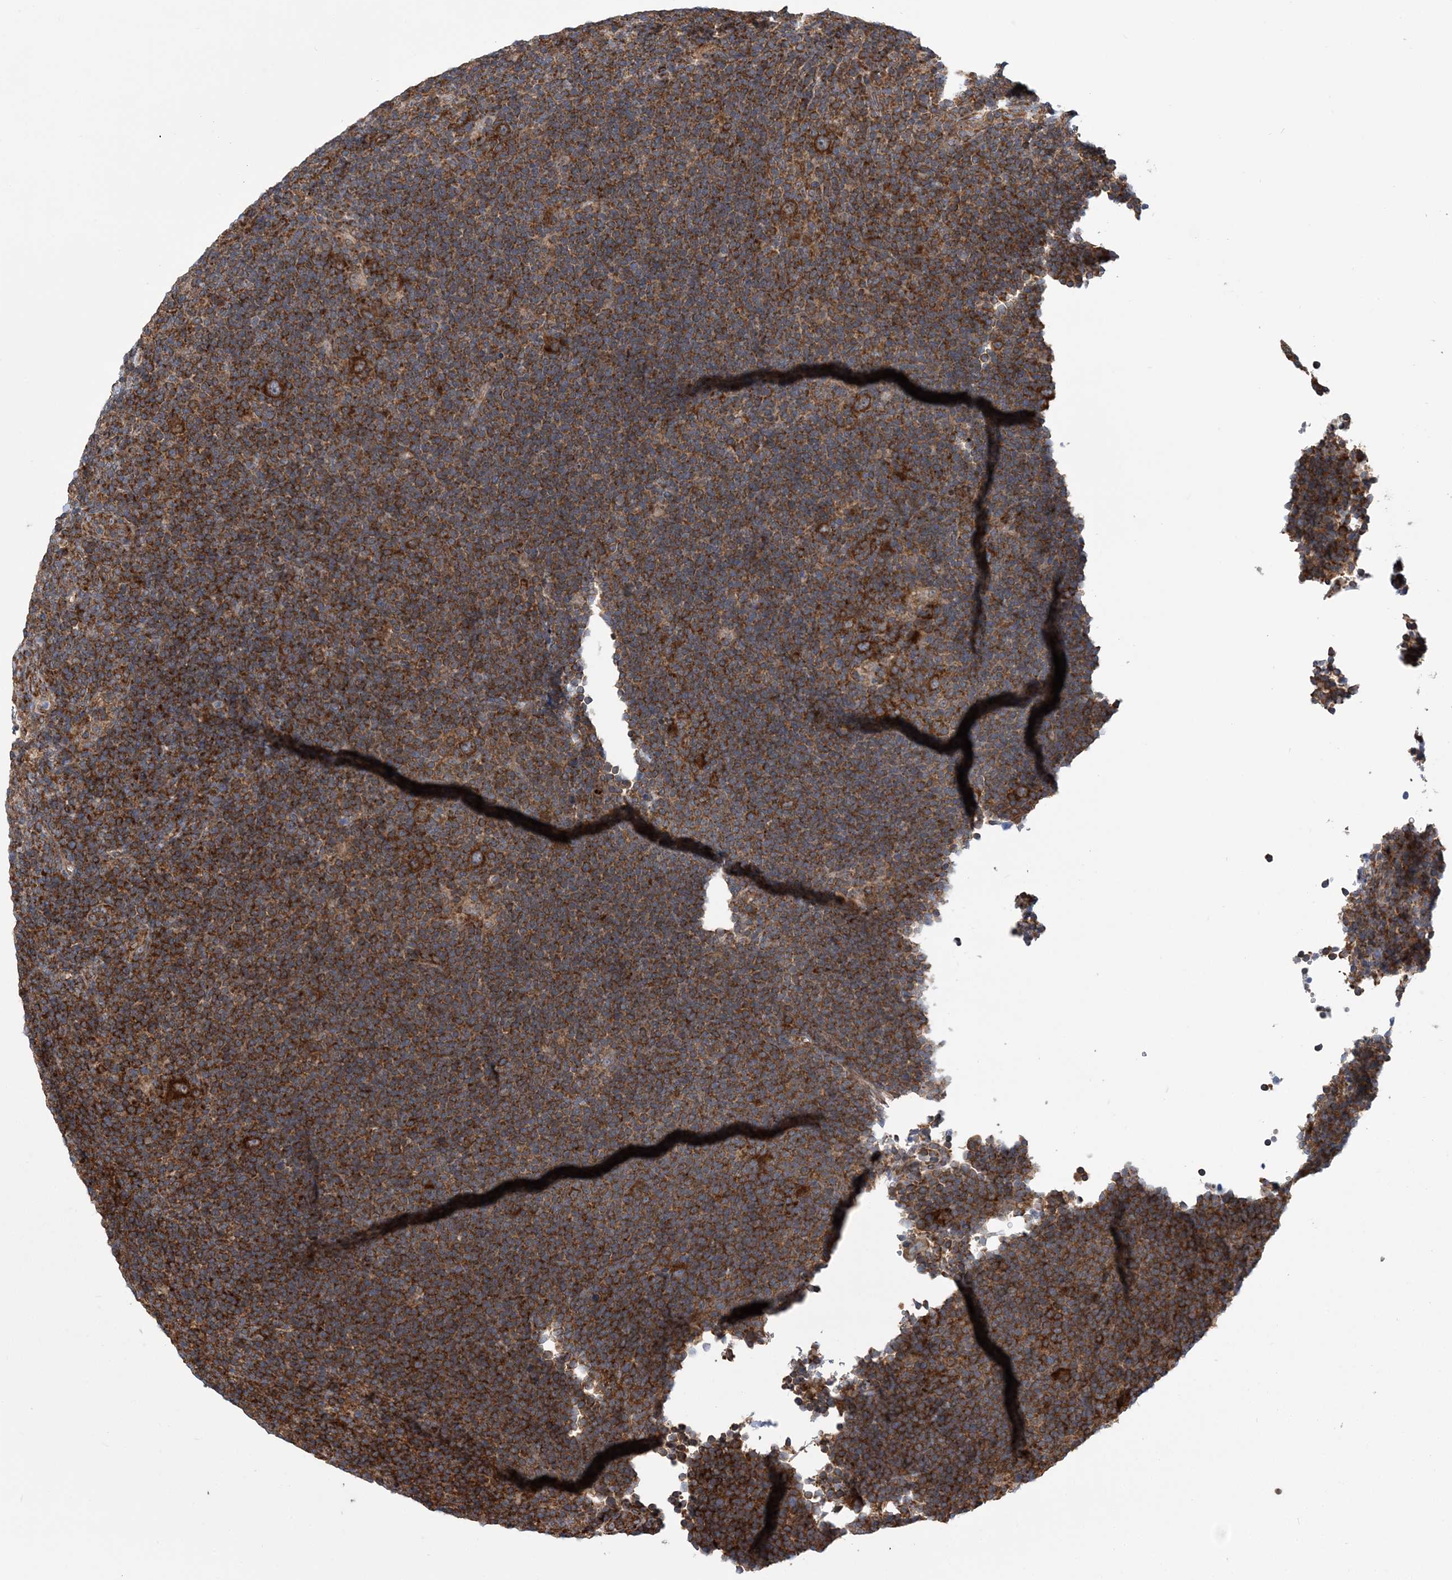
{"staining": {"intensity": "strong", "quantity": ">75%", "location": "cytoplasmic/membranous"}, "tissue": "lymphoma", "cell_type": "Tumor cells", "image_type": "cancer", "snomed": [{"axis": "morphology", "description": "Hodgkin's disease, NOS"}, {"axis": "topography", "description": "Lymph node"}], "caption": "There is high levels of strong cytoplasmic/membranous staining in tumor cells of Hodgkin's disease, as demonstrated by immunohistochemical staining (brown color).", "gene": "PHF1", "patient": {"sex": "female", "age": 57}}